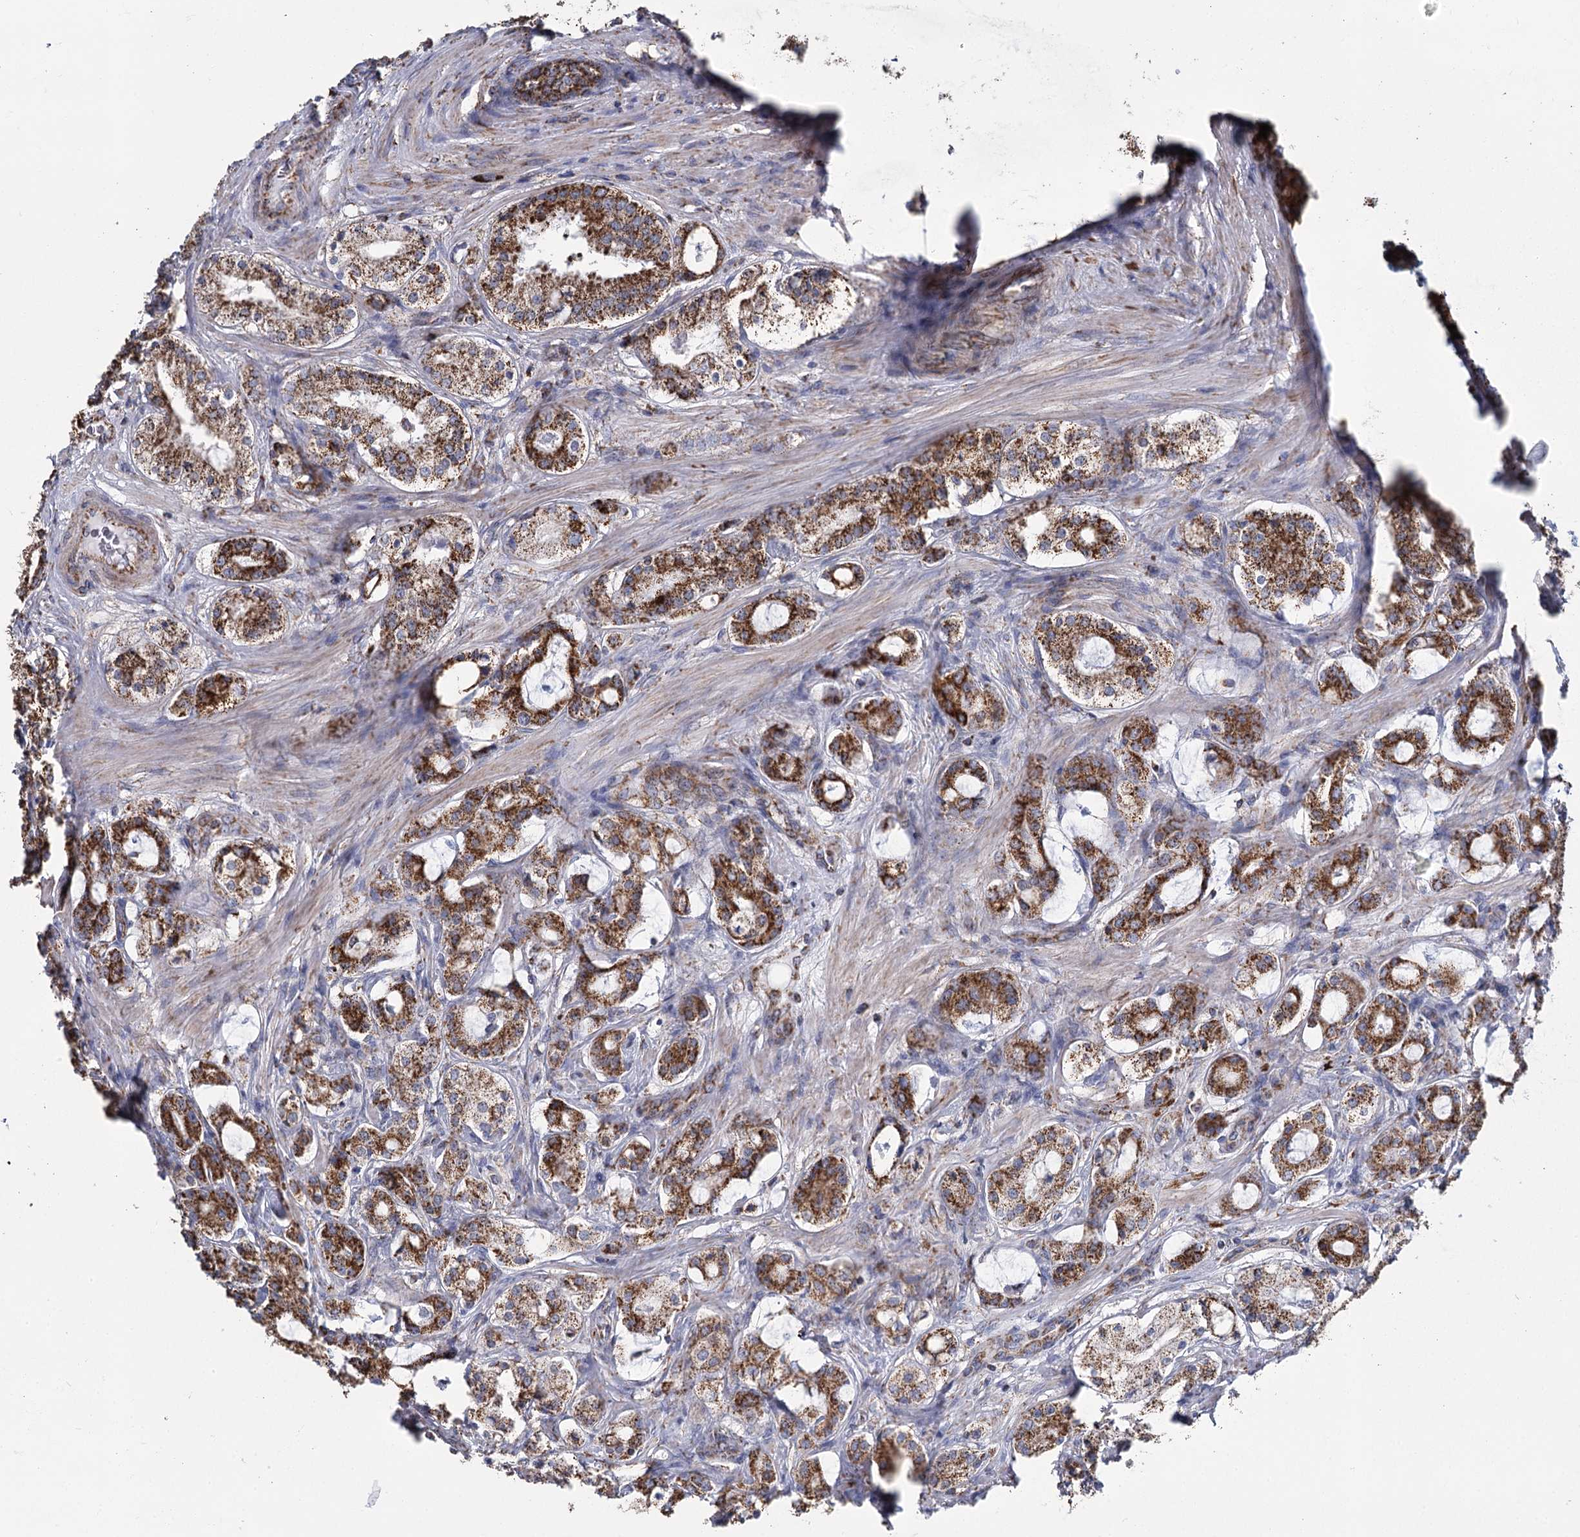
{"staining": {"intensity": "strong", "quantity": ">75%", "location": "cytoplasmic/membranous"}, "tissue": "prostate cancer", "cell_type": "Tumor cells", "image_type": "cancer", "snomed": [{"axis": "morphology", "description": "Adenocarcinoma, High grade"}, {"axis": "topography", "description": "Prostate"}], "caption": "Strong cytoplasmic/membranous staining is appreciated in approximately >75% of tumor cells in prostate cancer (adenocarcinoma (high-grade)).", "gene": "MRPL44", "patient": {"sex": "male", "age": 63}}